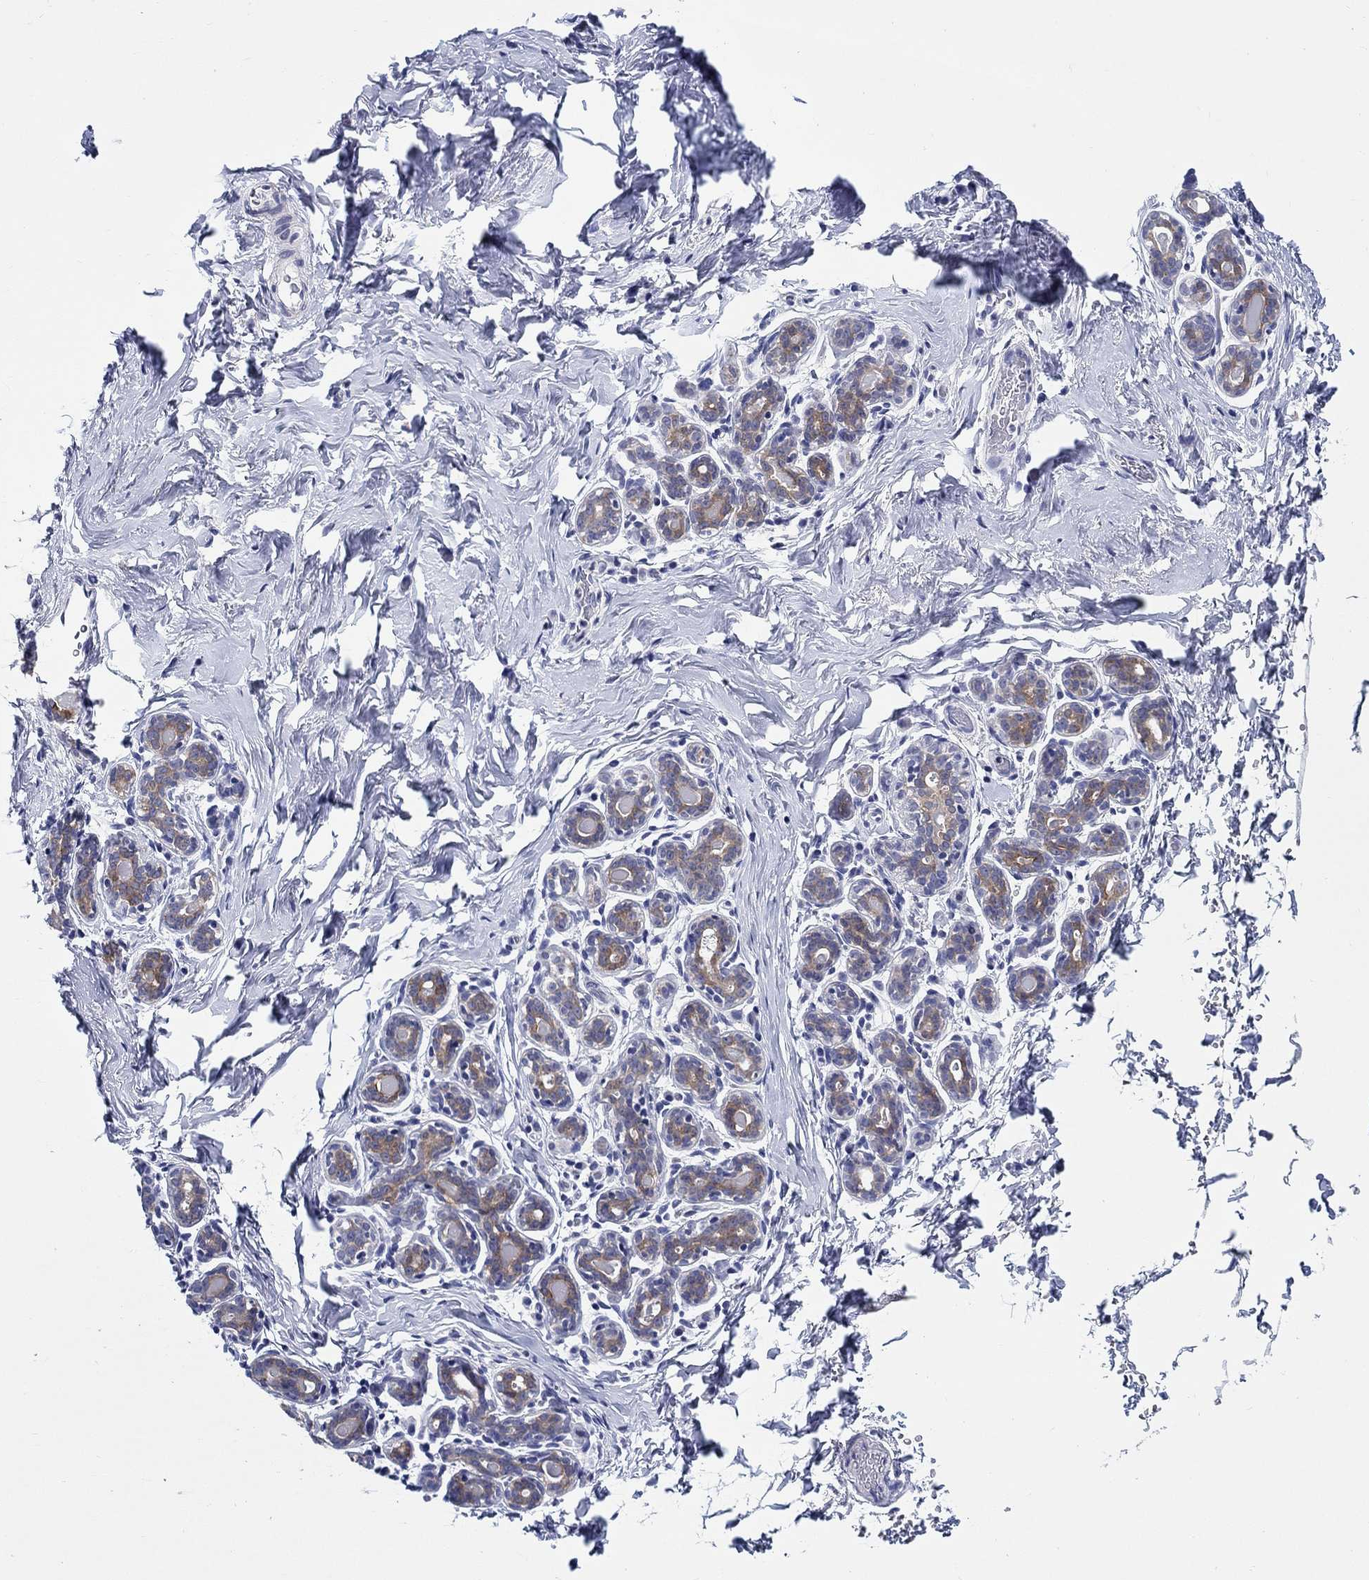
{"staining": {"intensity": "negative", "quantity": "none", "location": "none"}, "tissue": "breast", "cell_type": "Adipocytes", "image_type": "normal", "snomed": [{"axis": "morphology", "description": "Normal tissue, NOS"}, {"axis": "topography", "description": "Skin"}, {"axis": "topography", "description": "Breast"}], "caption": "Human breast stained for a protein using immunohistochemistry (IHC) shows no positivity in adipocytes.", "gene": "RAP1GAP", "patient": {"sex": "female", "age": 43}}